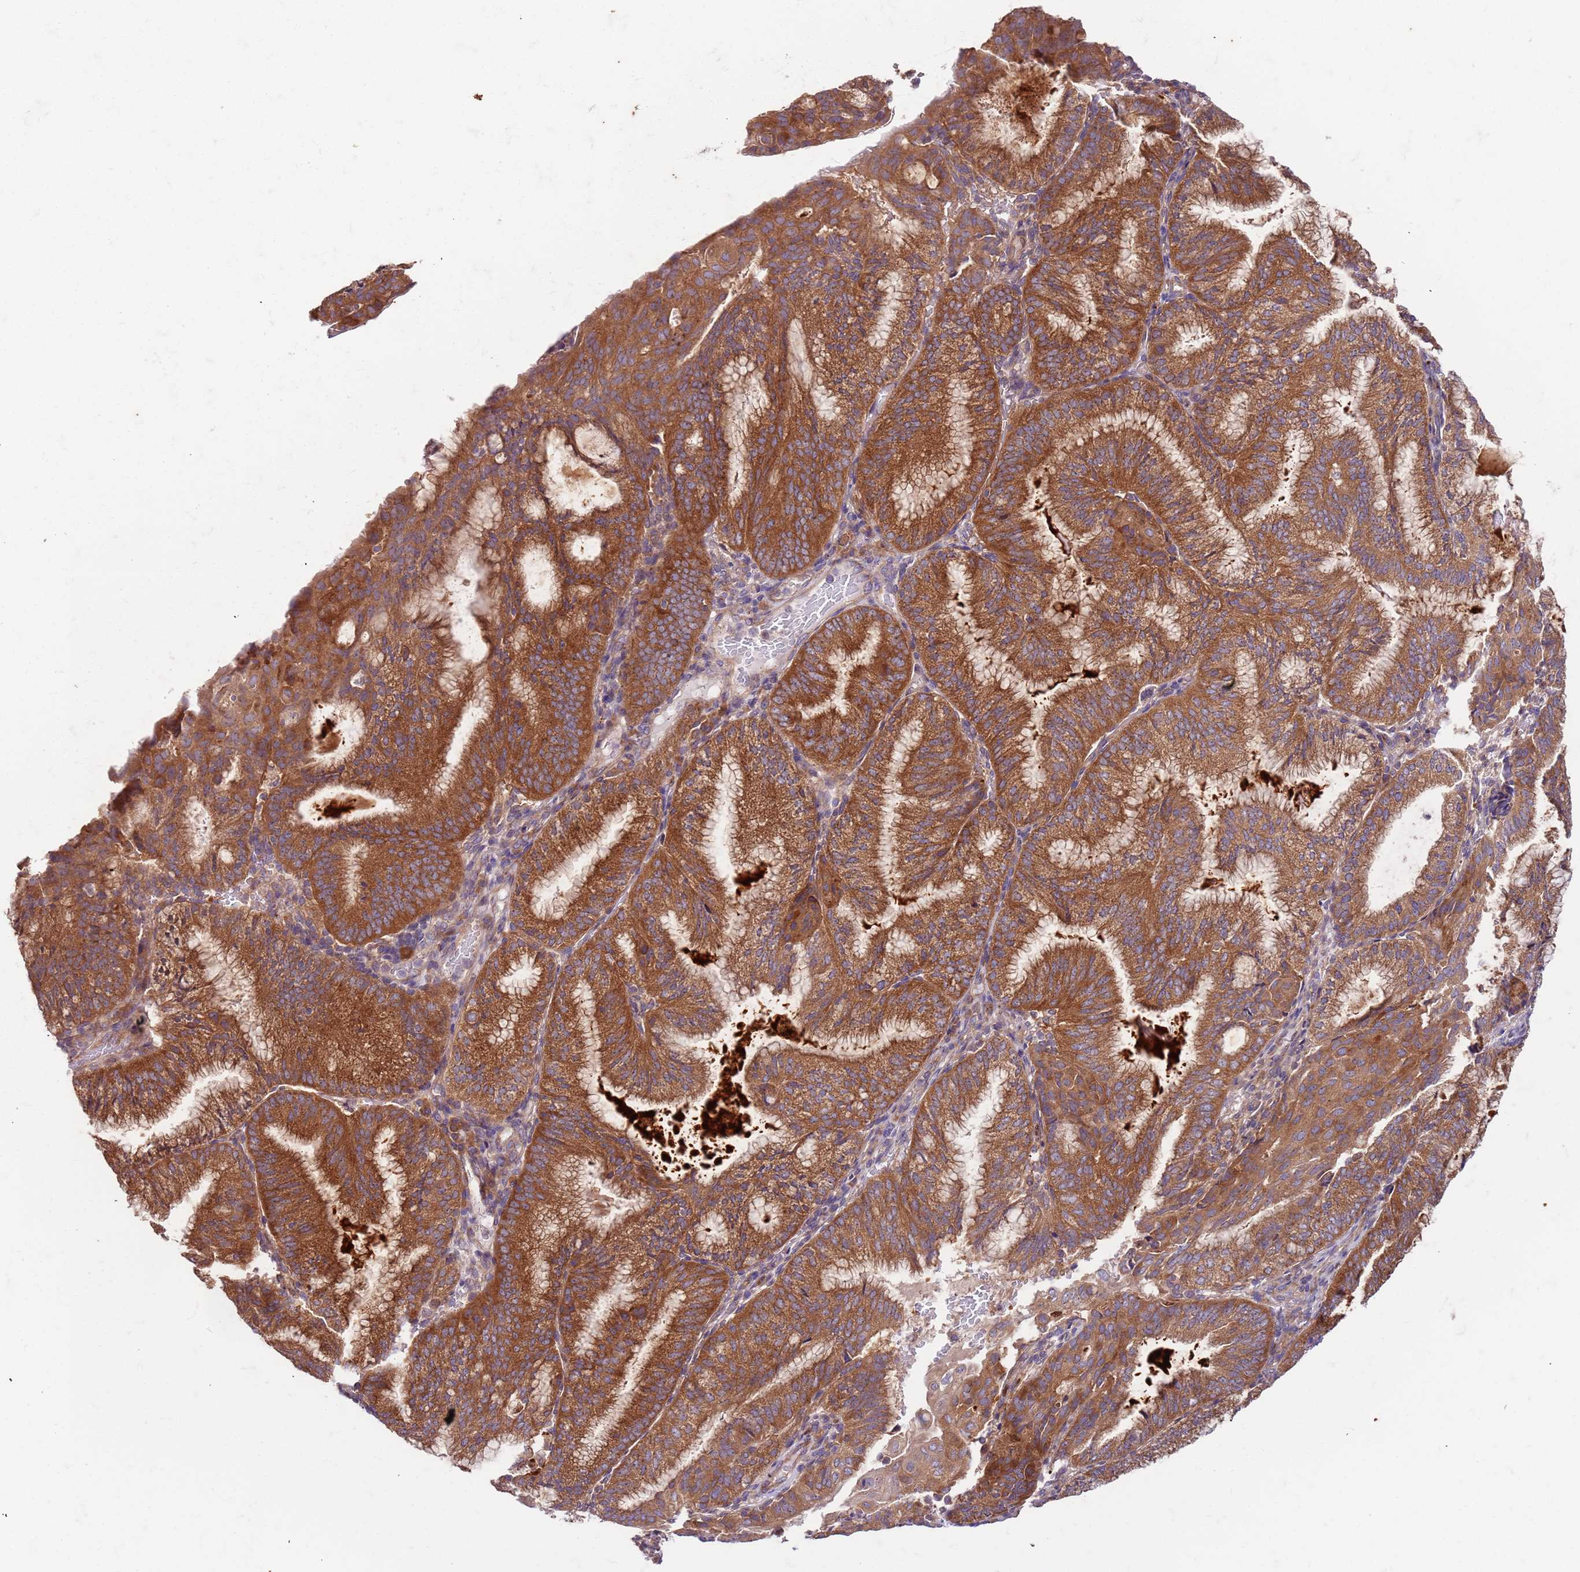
{"staining": {"intensity": "moderate", "quantity": ">75%", "location": "cytoplasmic/membranous"}, "tissue": "endometrial cancer", "cell_type": "Tumor cells", "image_type": "cancer", "snomed": [{"axis": "morphology", "description": "Adenocarcinoma, NOS"}, {"axis": "topography", "description": "Endometrium"}], "caption": "IHC (DAB (3,3'-diaminobenzidine)) staining of endometrial adenocarcinoma displays moderate cytoplasmic/membranous protein expression in about >75% of tumor cells. (Brightfield microscopy of DAB IHC at high magnification).", "gene": "OSBP", "patient": {"sex": "female", "age": 49}}